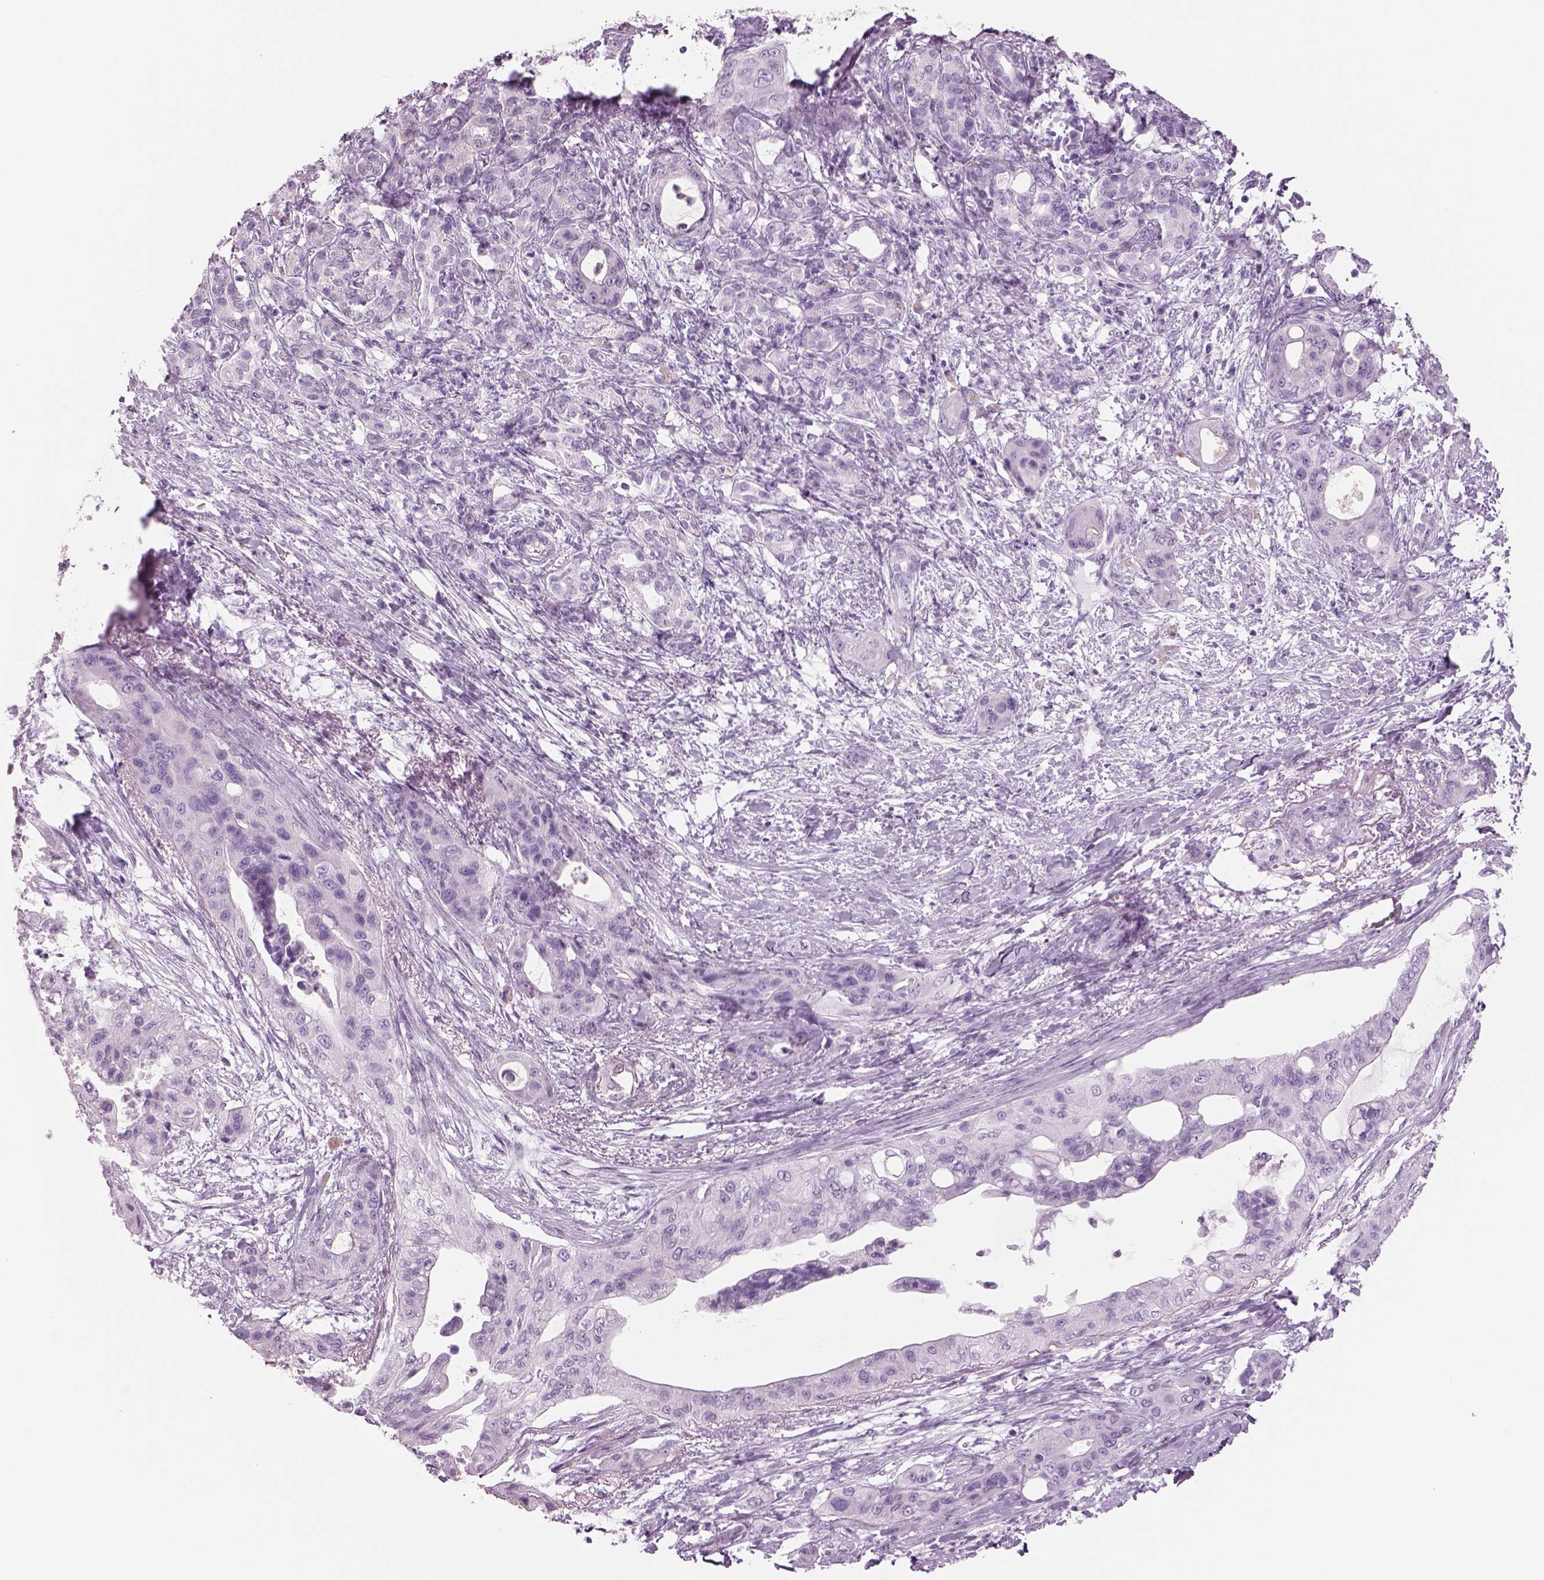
{"staining": {"intensity": "negative", "quantity": "none", "location": "none"}, "tissue": "pancreatic cancer", "cell_type": "Tumor cells", "image_type": "cancer", "snomed": [{"axis": "morphology", "description": "Adenocarcinoma, NOS"}, {"axis": "topography", "description": "Pancreas"}], "caption": "Pancreatic adenocarcinoma stained for a protein using IHC reveals no positivity tumor cells.", "gene": "RHO", "patient": {"sex": "male", "age": 71}}